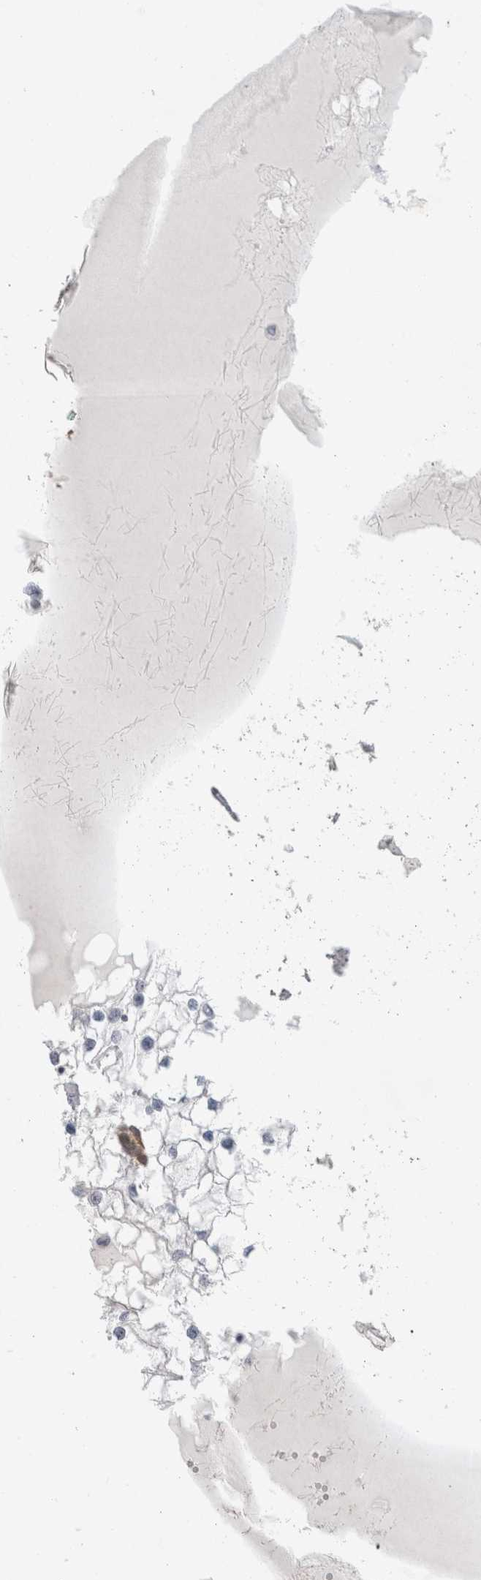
{"staining": {"intensity": "negative", "quantity": "none", "location": "none"}, "tissue": "renal cancer", "cell_type": "Tumor cells", "image_type": "cancer", "snomed": [{"axis": "morphology", "description": "Adenocarcinoma, NOS"}, {"axis": "topography", "description": "Kidney"}], "caption": "There is no significant expression in tumor cells of renal adenocarcinoma.", "gene": "CASP6", "patient": {"sex": "male", "age": 68}}